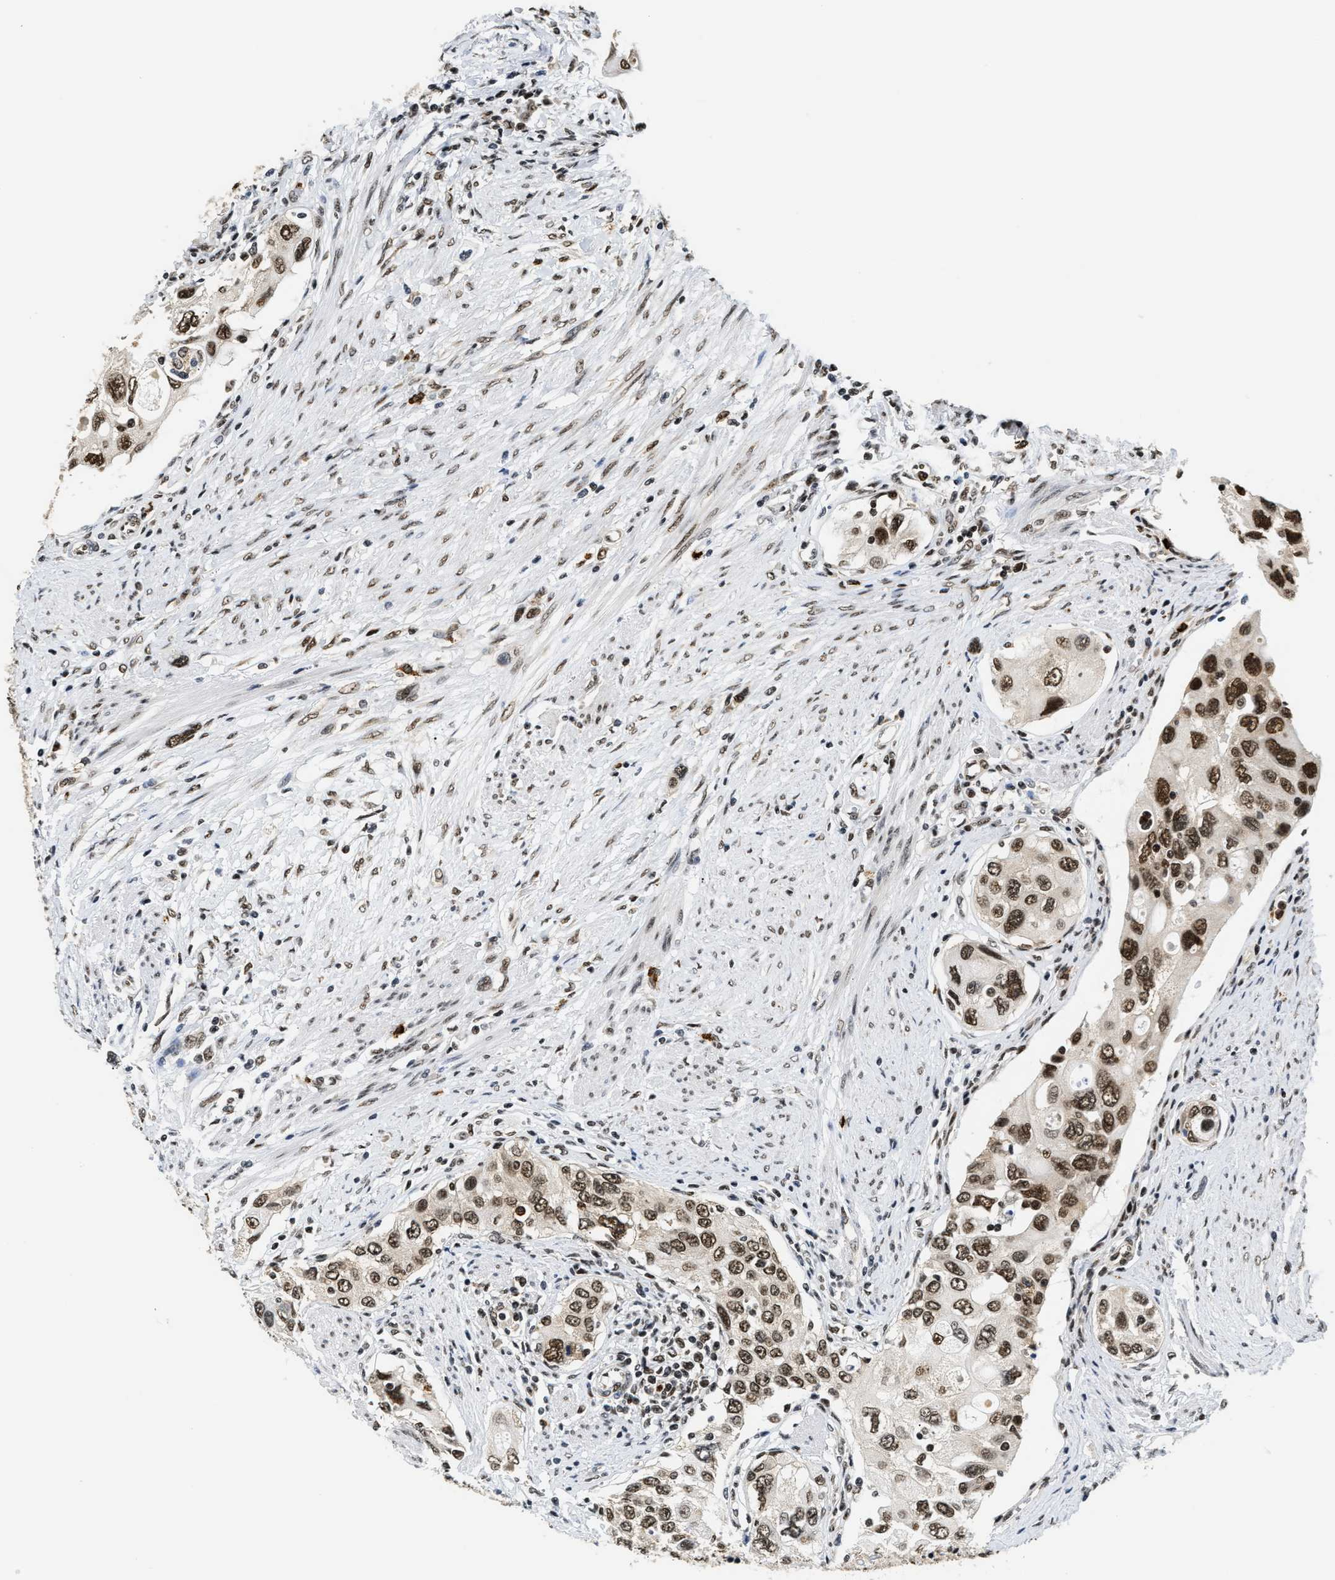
{"staining": {"intensity": "strong", "quantity": ">75%", "location": "nuclear"}, "tissue": "urothelial cancer", "cell_type": "Tumor cells", "image_type": "cancer", "snomed": [{"axis": "morphology", "description": "Urothelial carcinoma, High grade"}, {"axis": "topography", "description": "Urinary bladder"}], "caption": "DAB immunohistochemical staining of urothelial cancer demonstrates strong nuclear protein positivity in about >75% of tumor cells.", "gene": "CCNDBP1", "patient": {"sex": "female", "age": 56}}